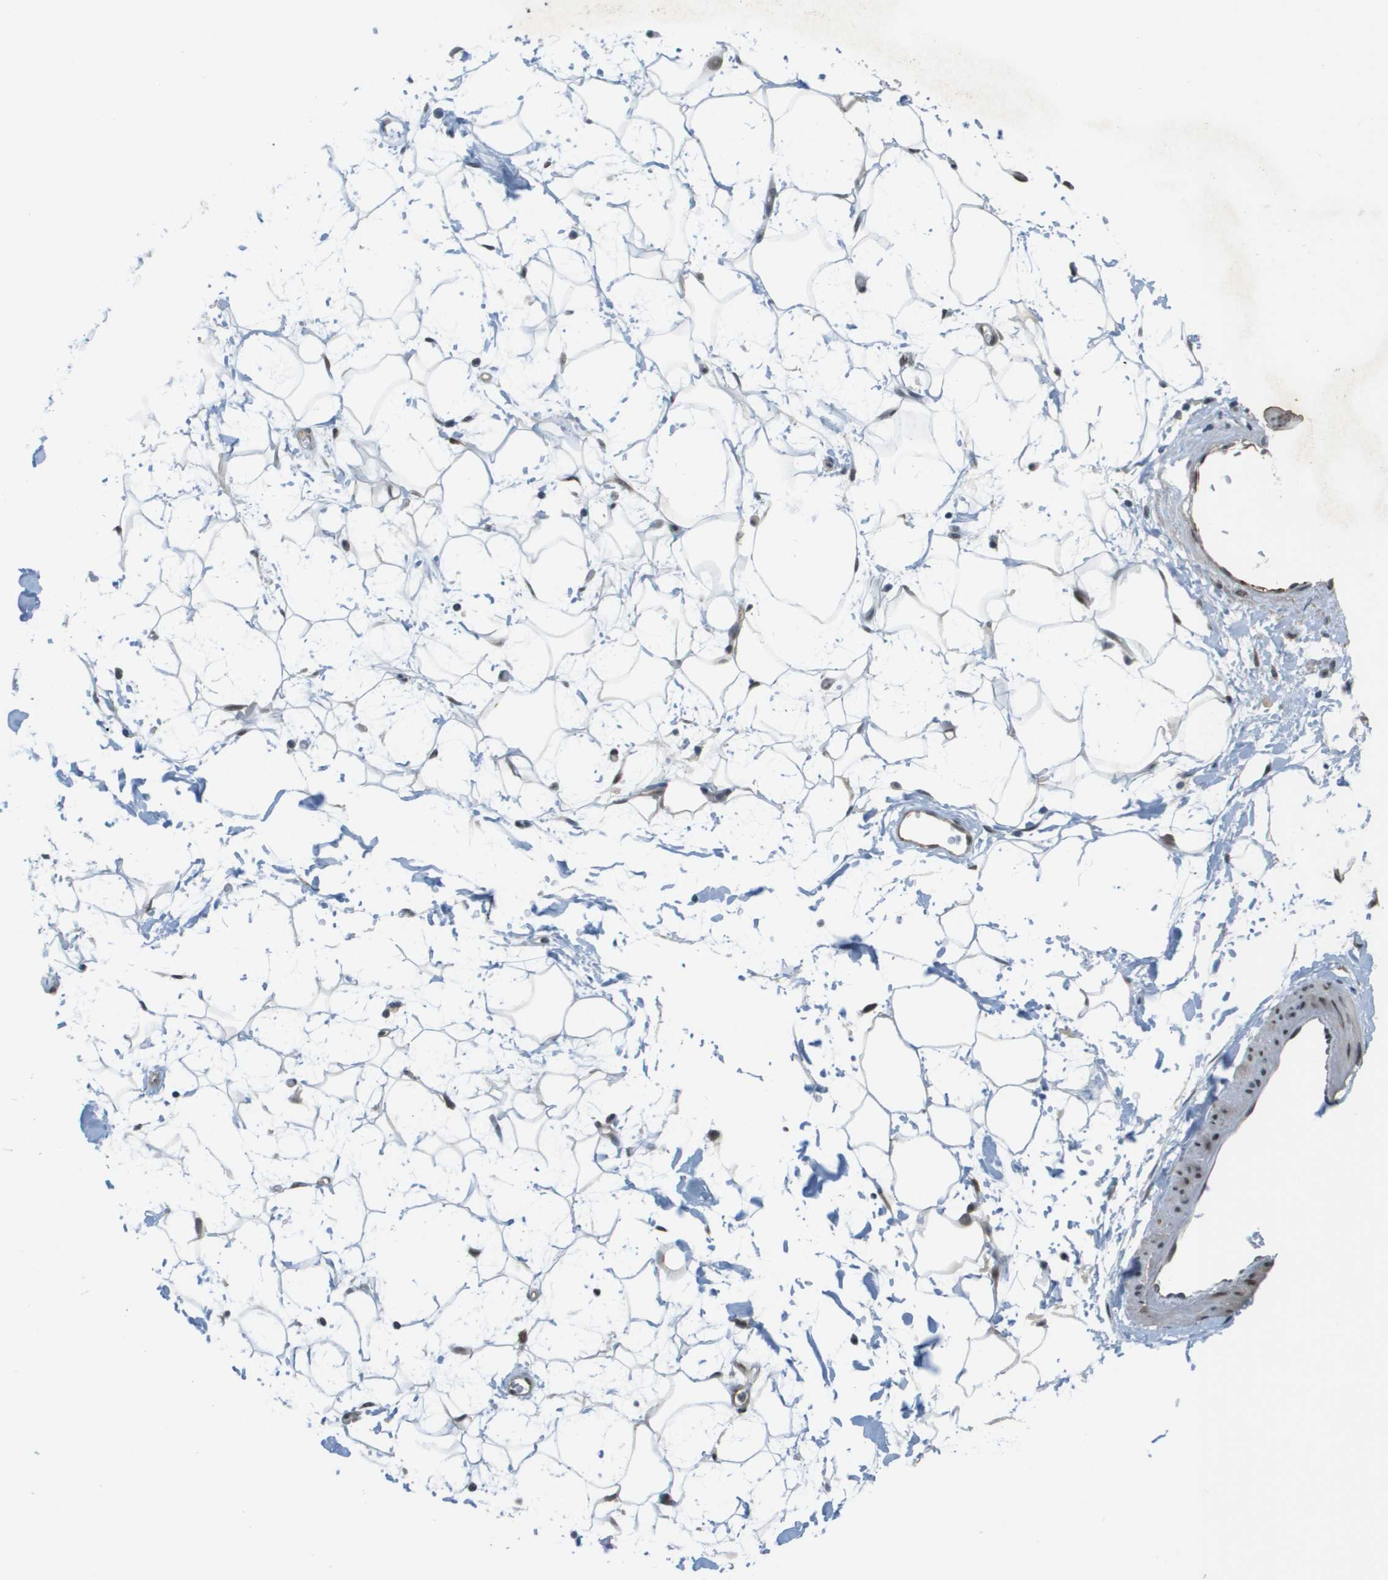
{"staining": {"intensity": "moderate", "quantity": ">75%", "location": "nuclear"}, "tissue": "adipose tissue", "cell_type": "Adipocytes", "image_type": "normal", "snomed": [{"axis": "morphology", "description": "Normal tissue, NOS"}, {"axis": "topography", "description": "Soft tissue"}], "caption": "Unremarkable adipose tissue was stained to show a protein in brown. There is medium levels of moderate nuclear expression in about >75% of adipocytes.", "gene": "ARID1B", "patient": {"sex": "male", "age": 72}}